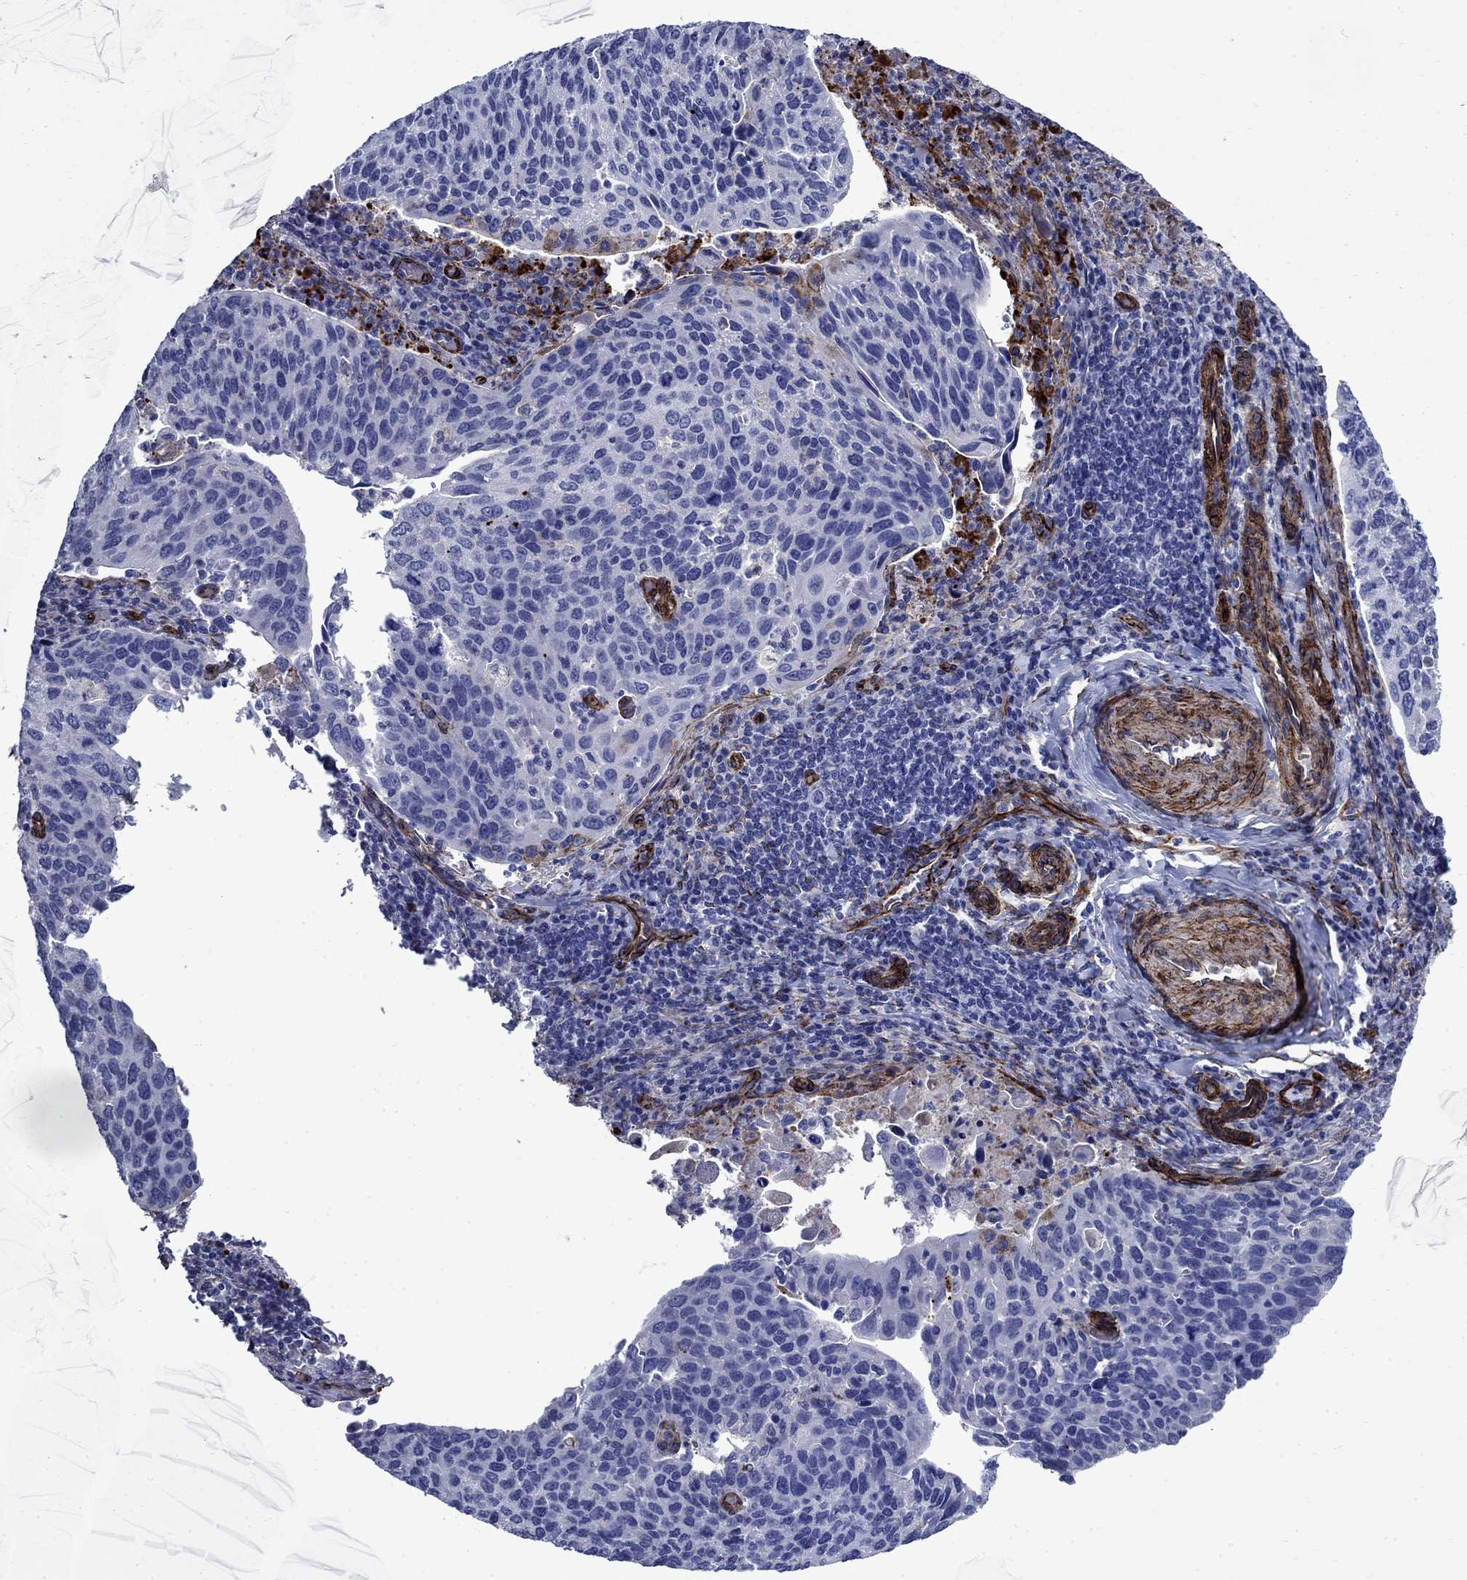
{"staining": {"intensity": "negative", "quantity": "none", "location": "none"}, "tissue": "cervical cancer", "cell_type": "Tumor cells", "image_type": "cancer", "snomed": [{"axis": "morphology", "description": "Squamous cell carcinoma, NOS"}, {"axis": "topography", "description": "Cervix"}], "caption": "Tumor cells show no significant staining in cervical cancer (squamous cell carcinoma).", "gene": "VTN", "patient": {"sex": "female", "age": 54}}